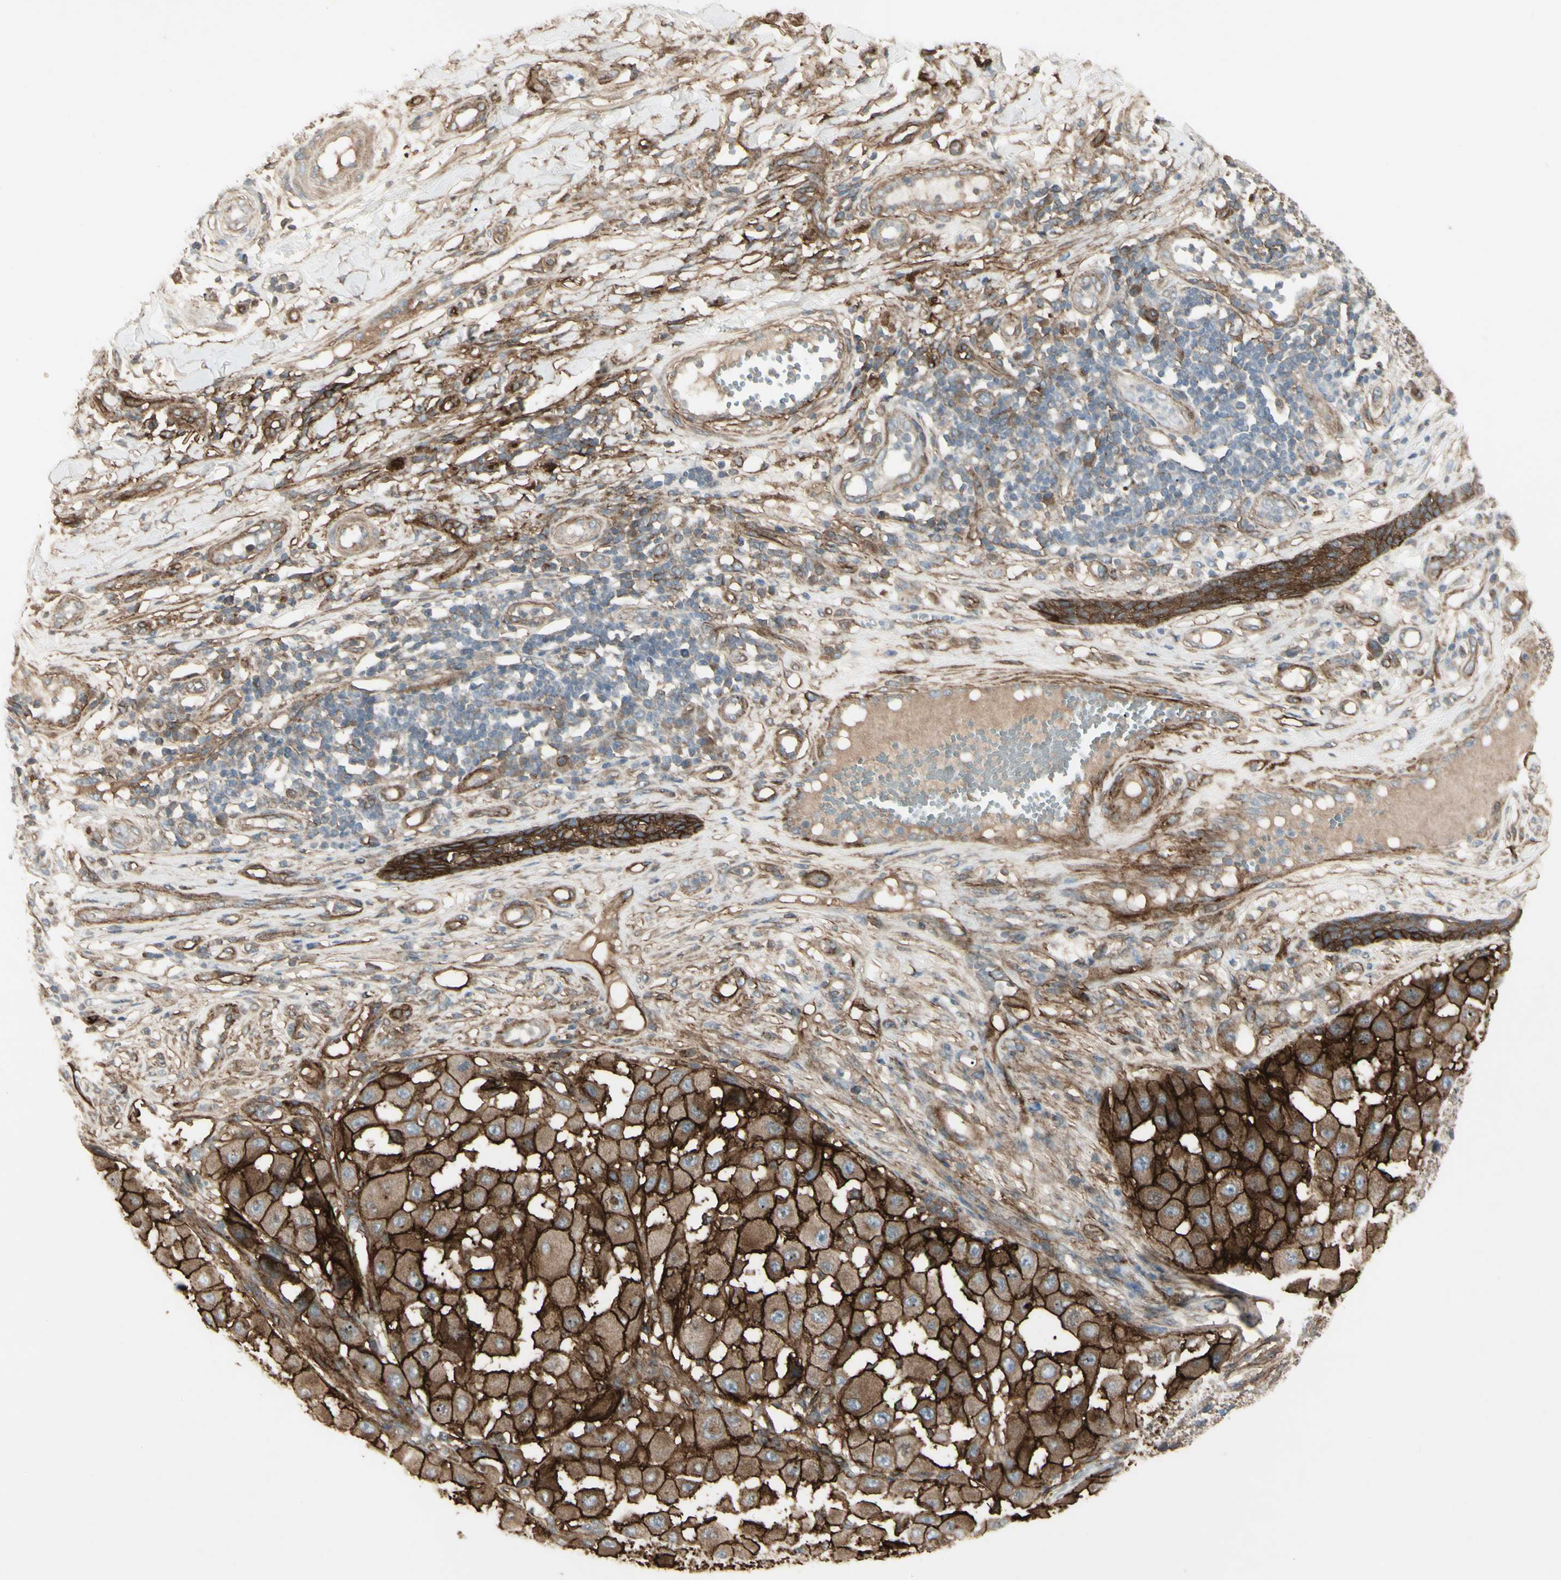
{"staining": {"intensity": "strong", "quantity": ">75%", "location": "cytoplasmic/membranous"}, "tissue": "melanoma", "cell_type": "Tumor cells", "image_type": "cancer", "snomed": [{"axis": "morphology", "description": "Malignant melanoma, NOS"}, {"axis": "topography", "description": "Skin"}], "caption": "Melanoma was stained to show a protein in brown. There is high levels of strong cytoplasmic/membranous expression in about >75% of tumor cells. The staining was performed using DAB (3,3'-diaminobenzidine), with brown indicating positive protein expression. Nuclei are stained blue with hematoxylin.", "gene": "CD276", "patient": {"sex": "female", "age": 81}}